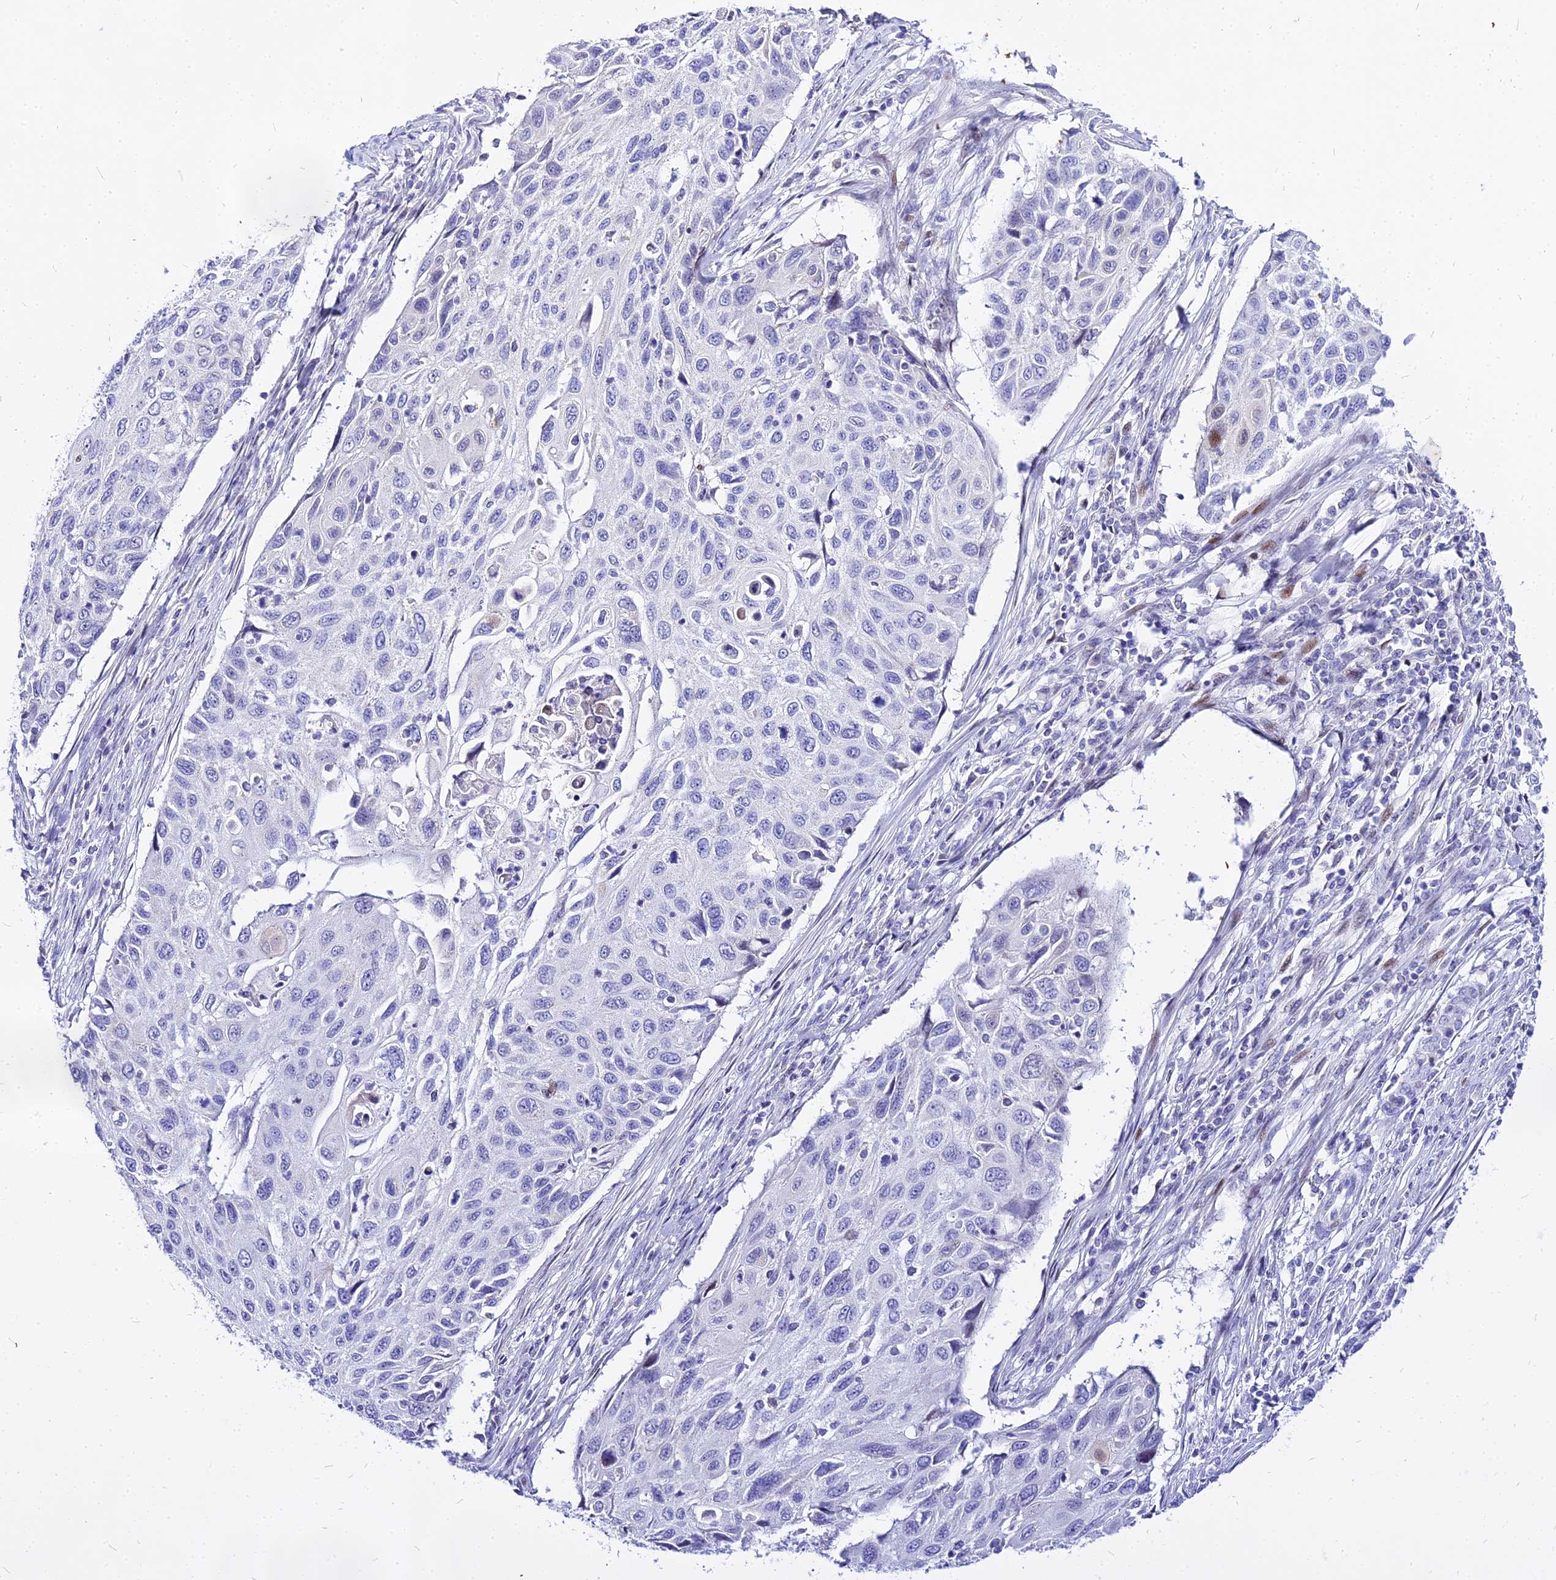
{"staining": {"intensity": "negative", "quantity": "none", "location": "none"}, "tissue": "cervical cancer", "cell_type": "Tumor cells", "image_type": "cancer", "snomed": [{"axis": "morphology", "description": "Squamous cell carcinoma, NOS"}, {"axis": "topography", "description": "Cervix"}], "caption": "Immunohistochemical staining of human squamous cell carcinoma (cervical) shows no significant staining in tumor cells.", "gene": "CARD18", "patient": {"sex": "female", "age": 70}}